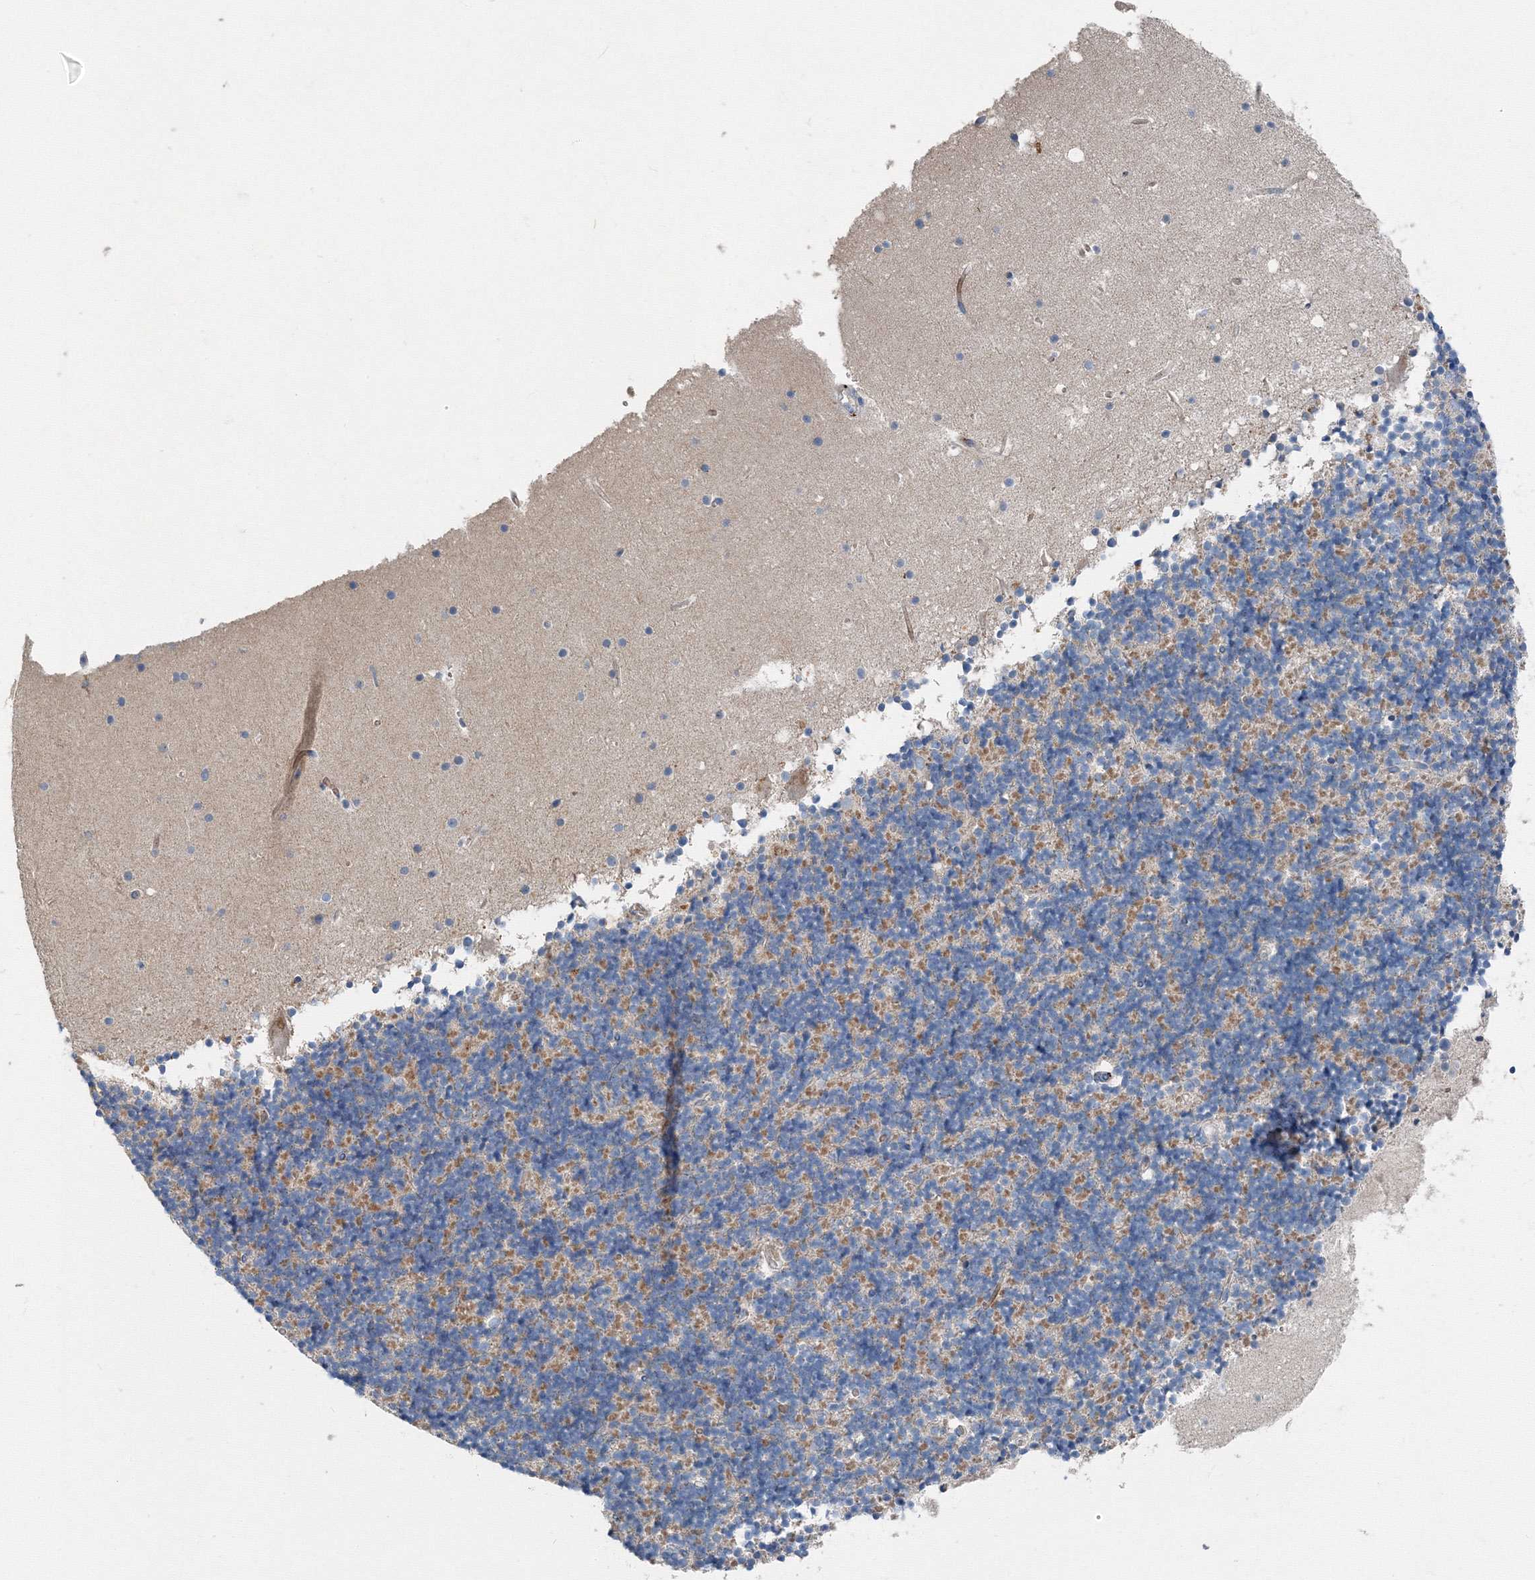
{"staining": {"intensity": "negative", "quantity": "none", "location": "none"}, "tissue": "cerebellum", "cell_type": "Cells in granular layer", "image_type": "normal", "snomed": [{"axis": "morphology", "description": "Normal tissue, NOS"}, {"axis": "topography", "description": "Cerebellum"}], "caption": "IHC histopathology image of benign human cerebellum stained for a protein (brown), which displays no staining in cells in granular layer. Nuclei are stained in blue.", "gene": "AASDH", "patient": {"sex": "male", "age": 57}}